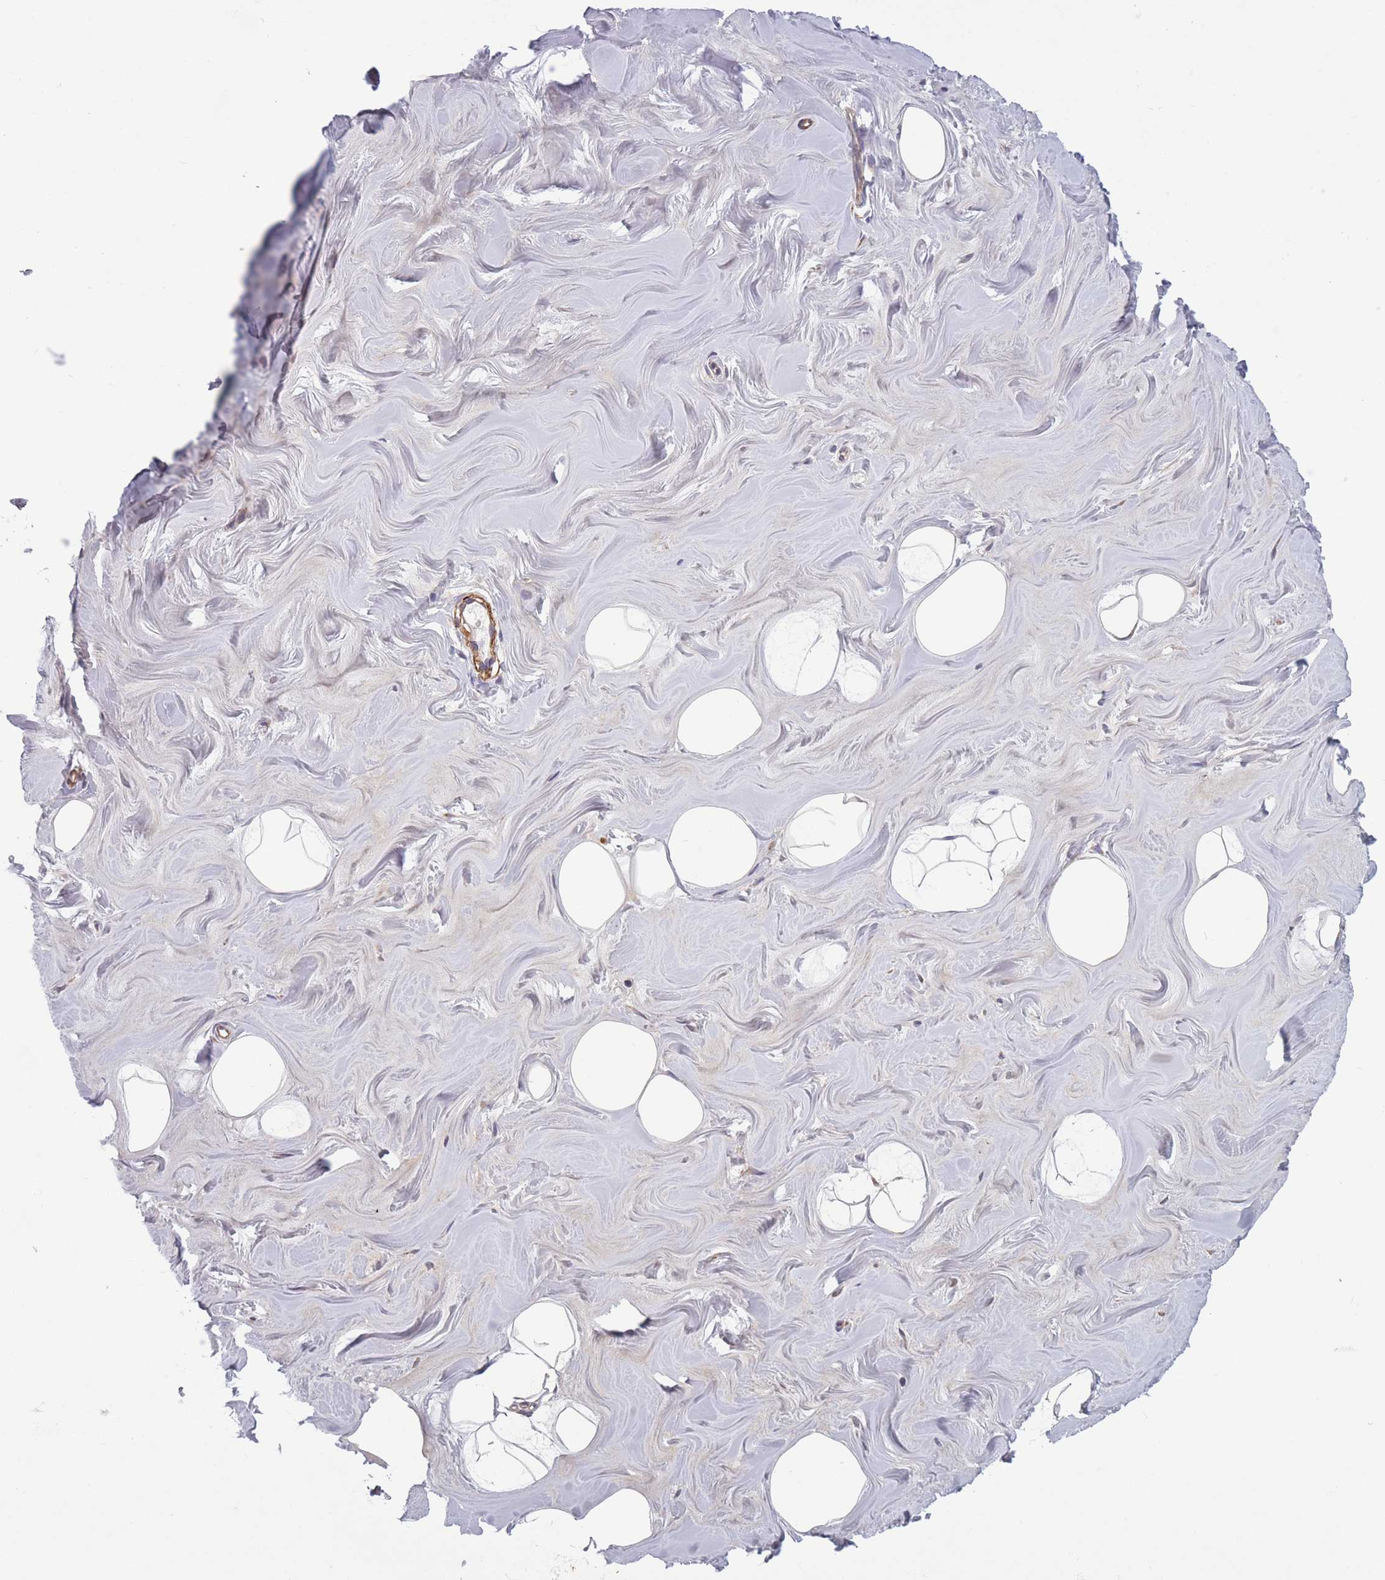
{"staining": {"intensity": "negative", "quantity": "none", "location": "none"}, "tissue": "breast", "cell_type": "Adipocytes", "image_type": "normal", "snomed": [{"axis": "morphology", "description": "Normal tissue, NOS"}, {"axis": "topography", "description": "Breast"}], "caption": "A micrograph of breast stained for a protein reveals no brown staining in adipocytes.", "gene": "TOMM40L", "patient": {"sex": "female", "age": 25}}